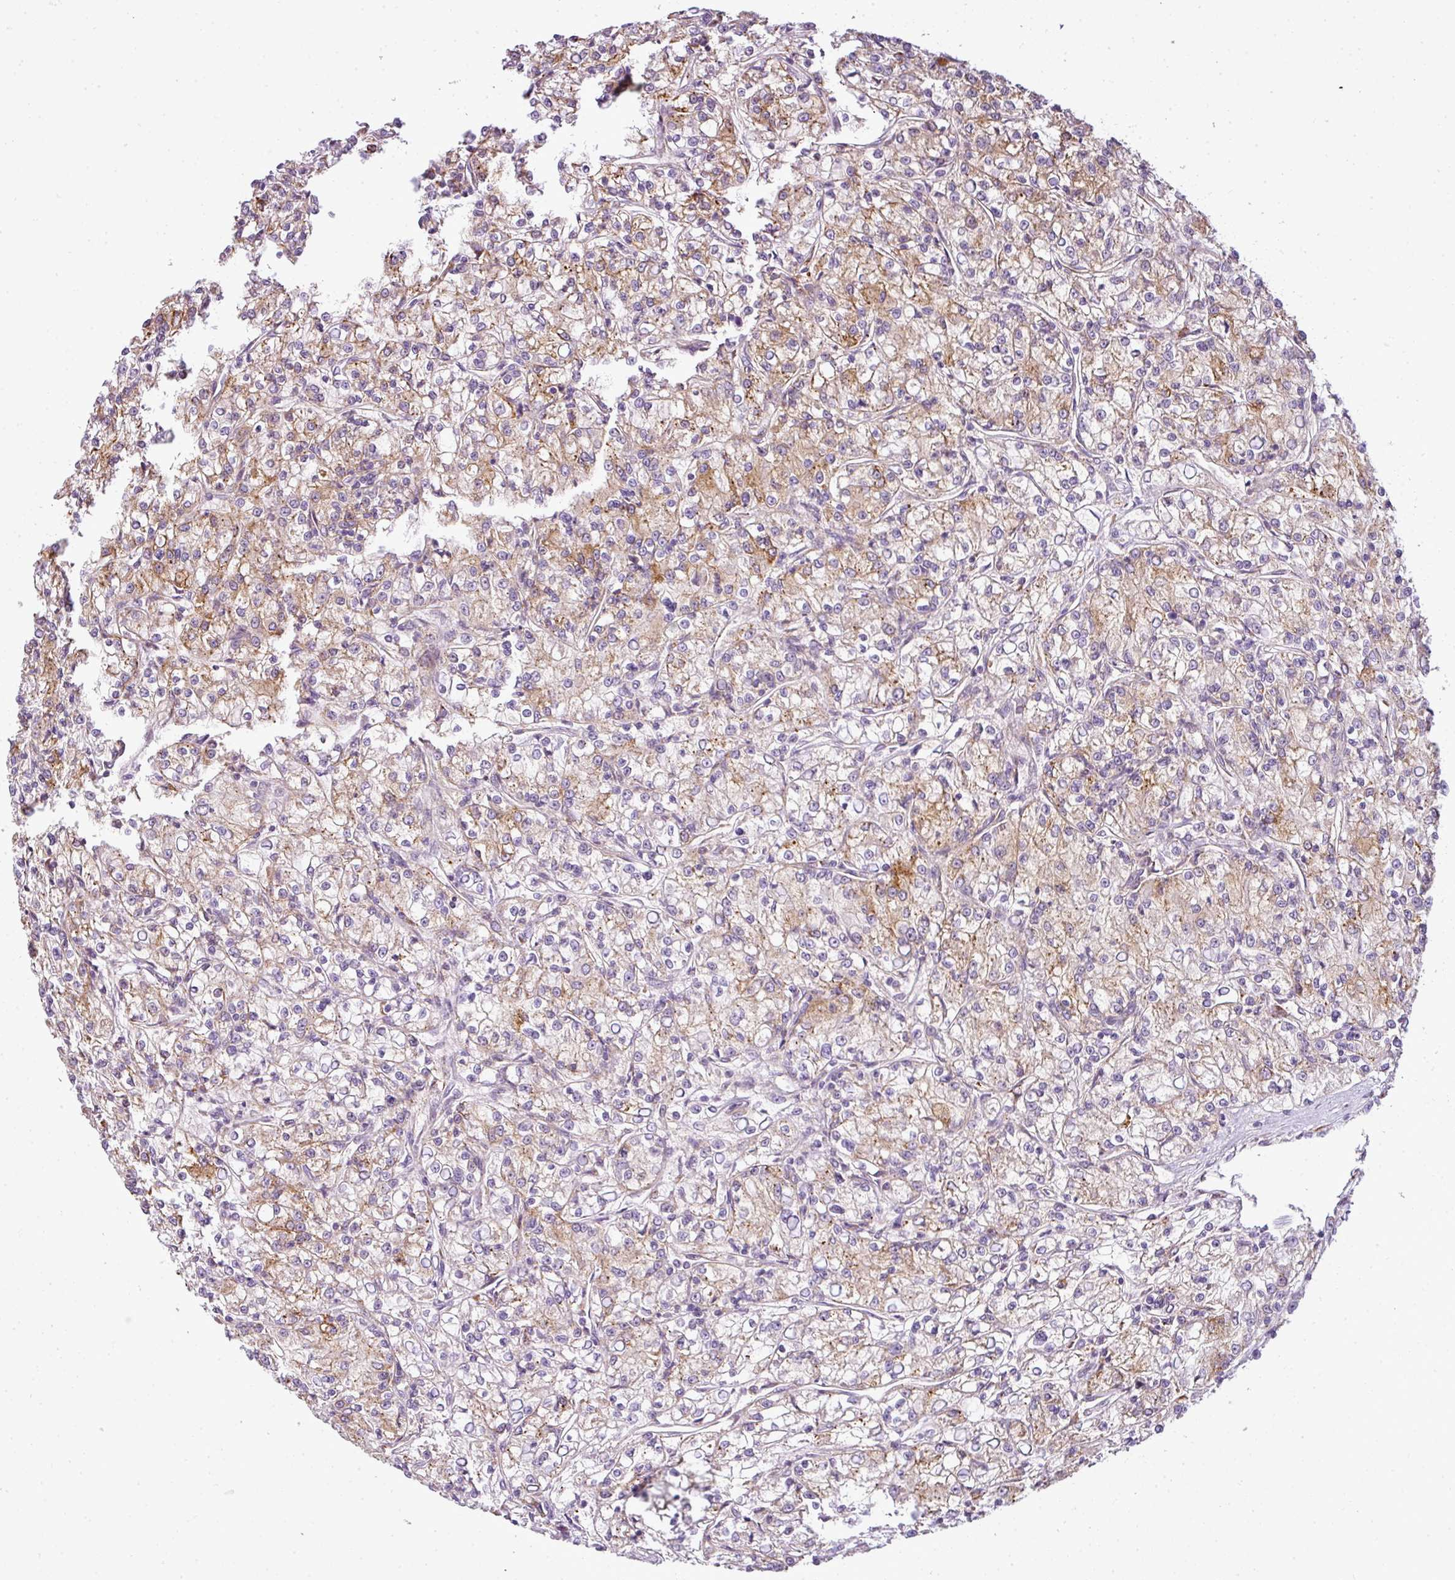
{"staining": {"intensity": "moderate", "quantity": "25%-75%", "location": "cytoplasmic/membranous"}, "tissue": "renal cancer", "cell_type": "Tumor cells", "image_type": "cancer", "snomed": [{"axis": "morphology", "description": "Adenocarcinoma, NOS"}, {"axis": "topography", "description": "Kidney"}], "caption": "The image reveals a brown stain indicating the presence of a protein in the cytoplasmic/membranous of tumor cells in adenocarcinoma (renal).", "gene": "ANKRD18A", "patient": {"sex": "female", "age": 59}}